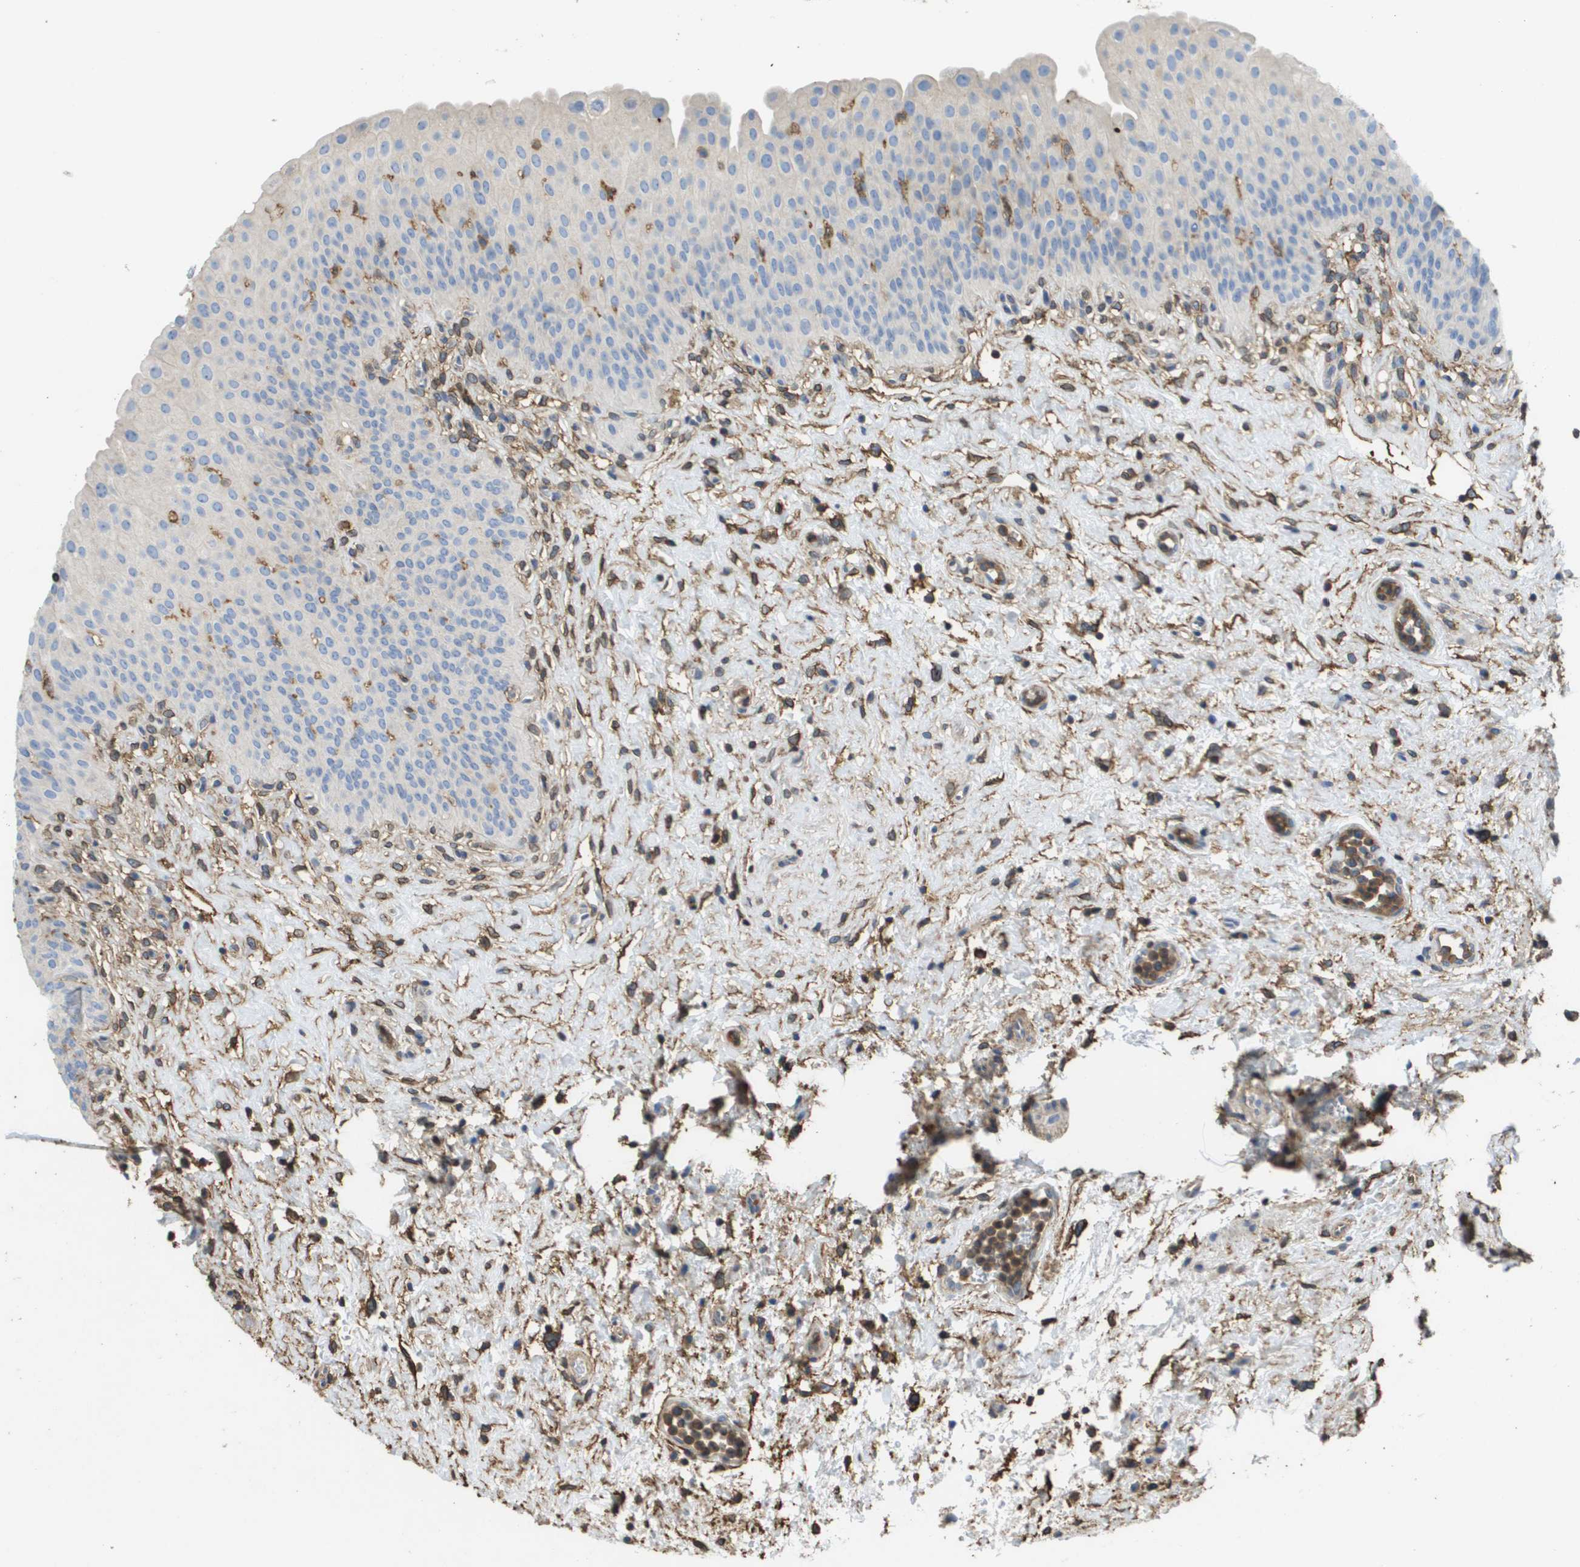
{"staining": {"intensity": "negative", "quantity": "none", "location": "none"}, "tissue": "urinary bladder", "cell_type": "Urothelial cells", "image_type": "normal", "snomed": [{"axis": "morphology", "description": "Normal tissue, NOS"}, {"axis": "topography", "description": "Urinary bladder"}], "caption": "This micrograph is of benign urinary bladder stained with immunohistochemistry to label a protein in brown with the nuclei are counter-stained blue. There is no positivity in urothelial cells.", "gene": "PASK", "patient": {"sex": "male", "age": 46}}